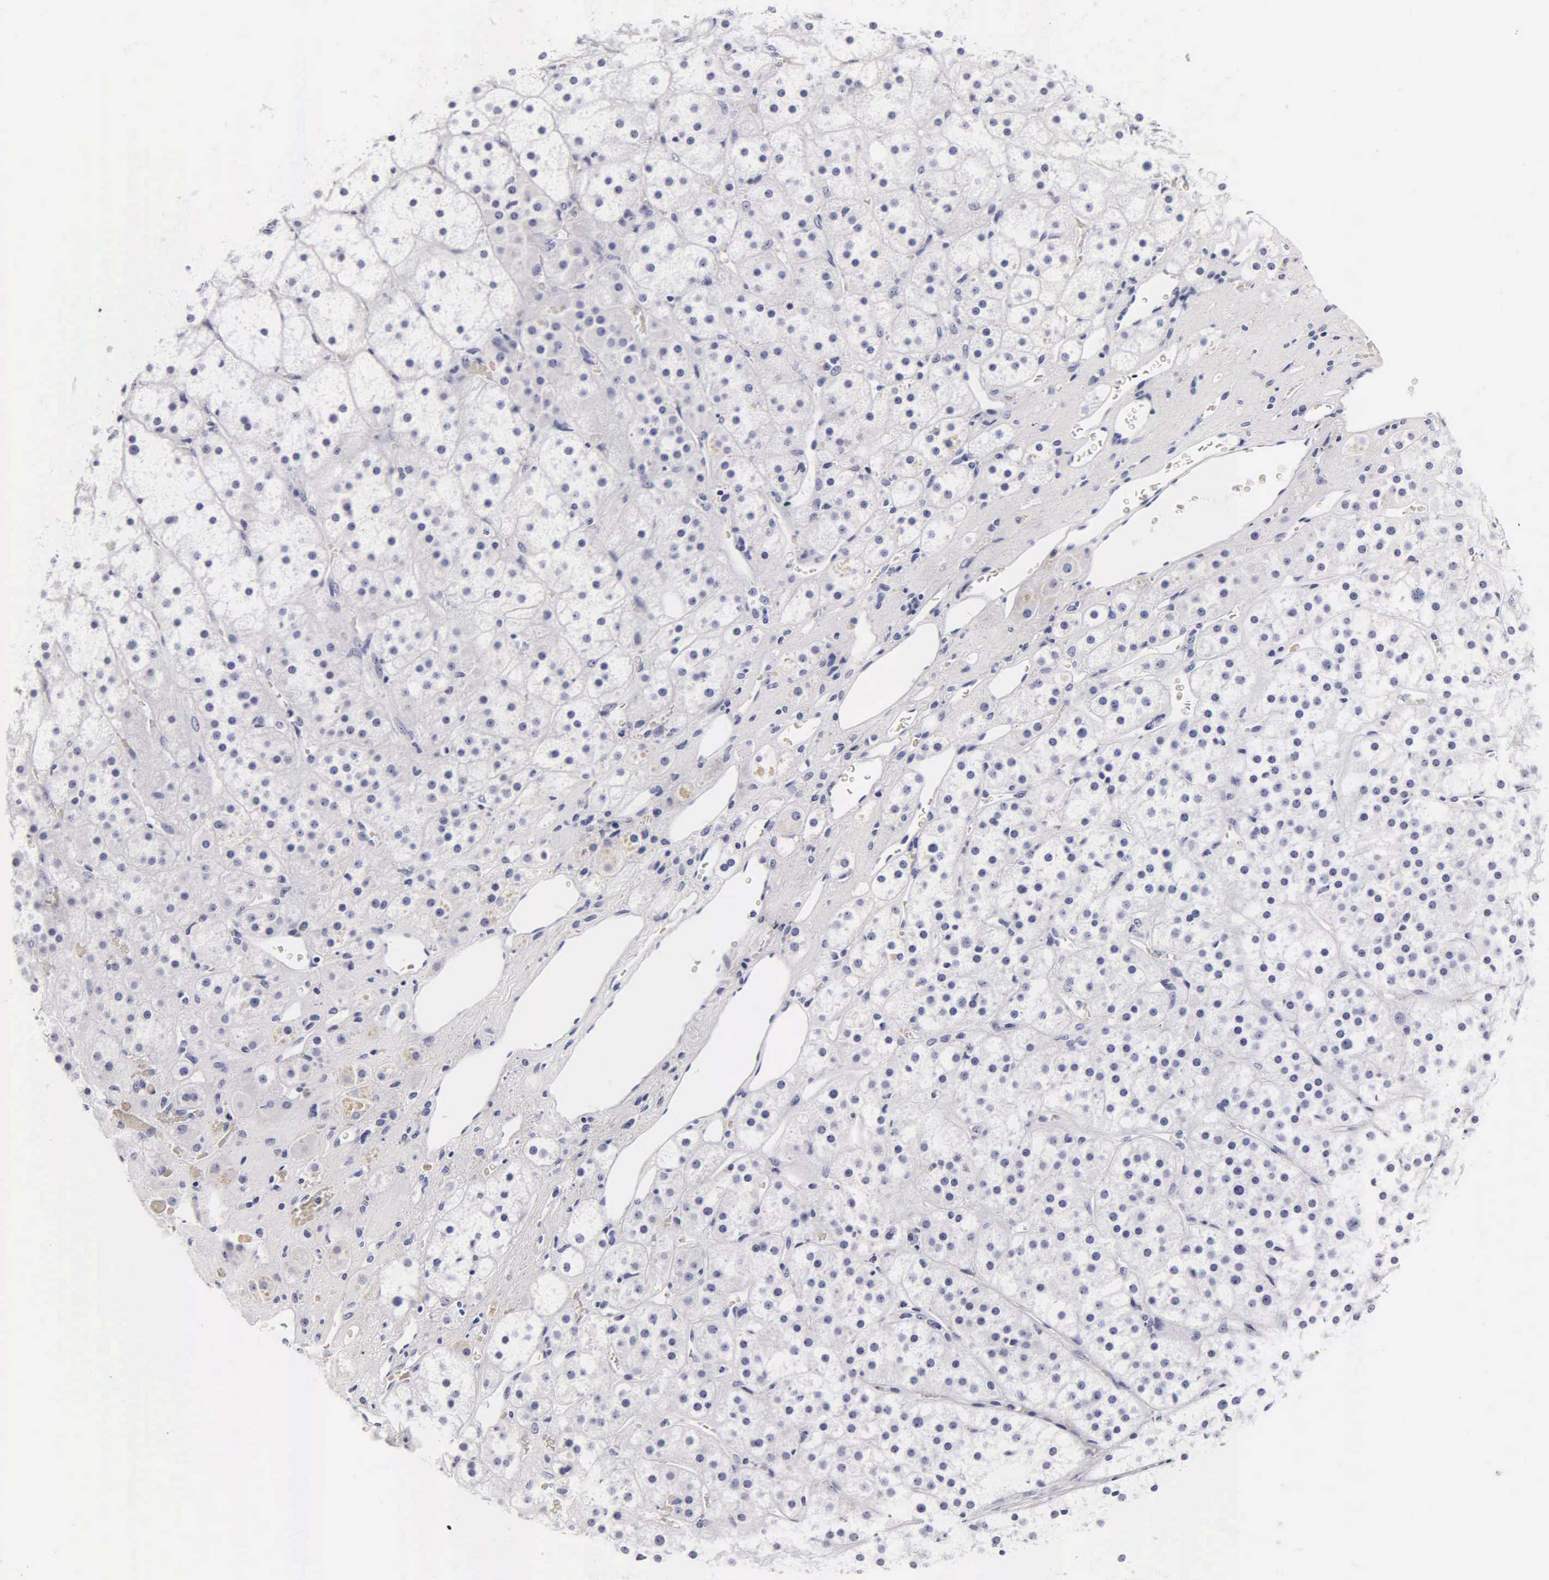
{"staining": {"intensity": "negative", "quantity": "none", "location": "none"}, "tissue": "adrenal gland", "cell_type": "Glandular cells", "image_type": "normal", "snomed": [{"axis": "morphology", "description": "Normal tissue, NOS"}, {"axis": "topography", "description": "Adrenal gland"}], "caption": "An image of adrenal gland stained for a protein demonstrates no brown staining in glandular cells.", "gene": "CGB3", "patient": {"sex": "male", "age": 57}}